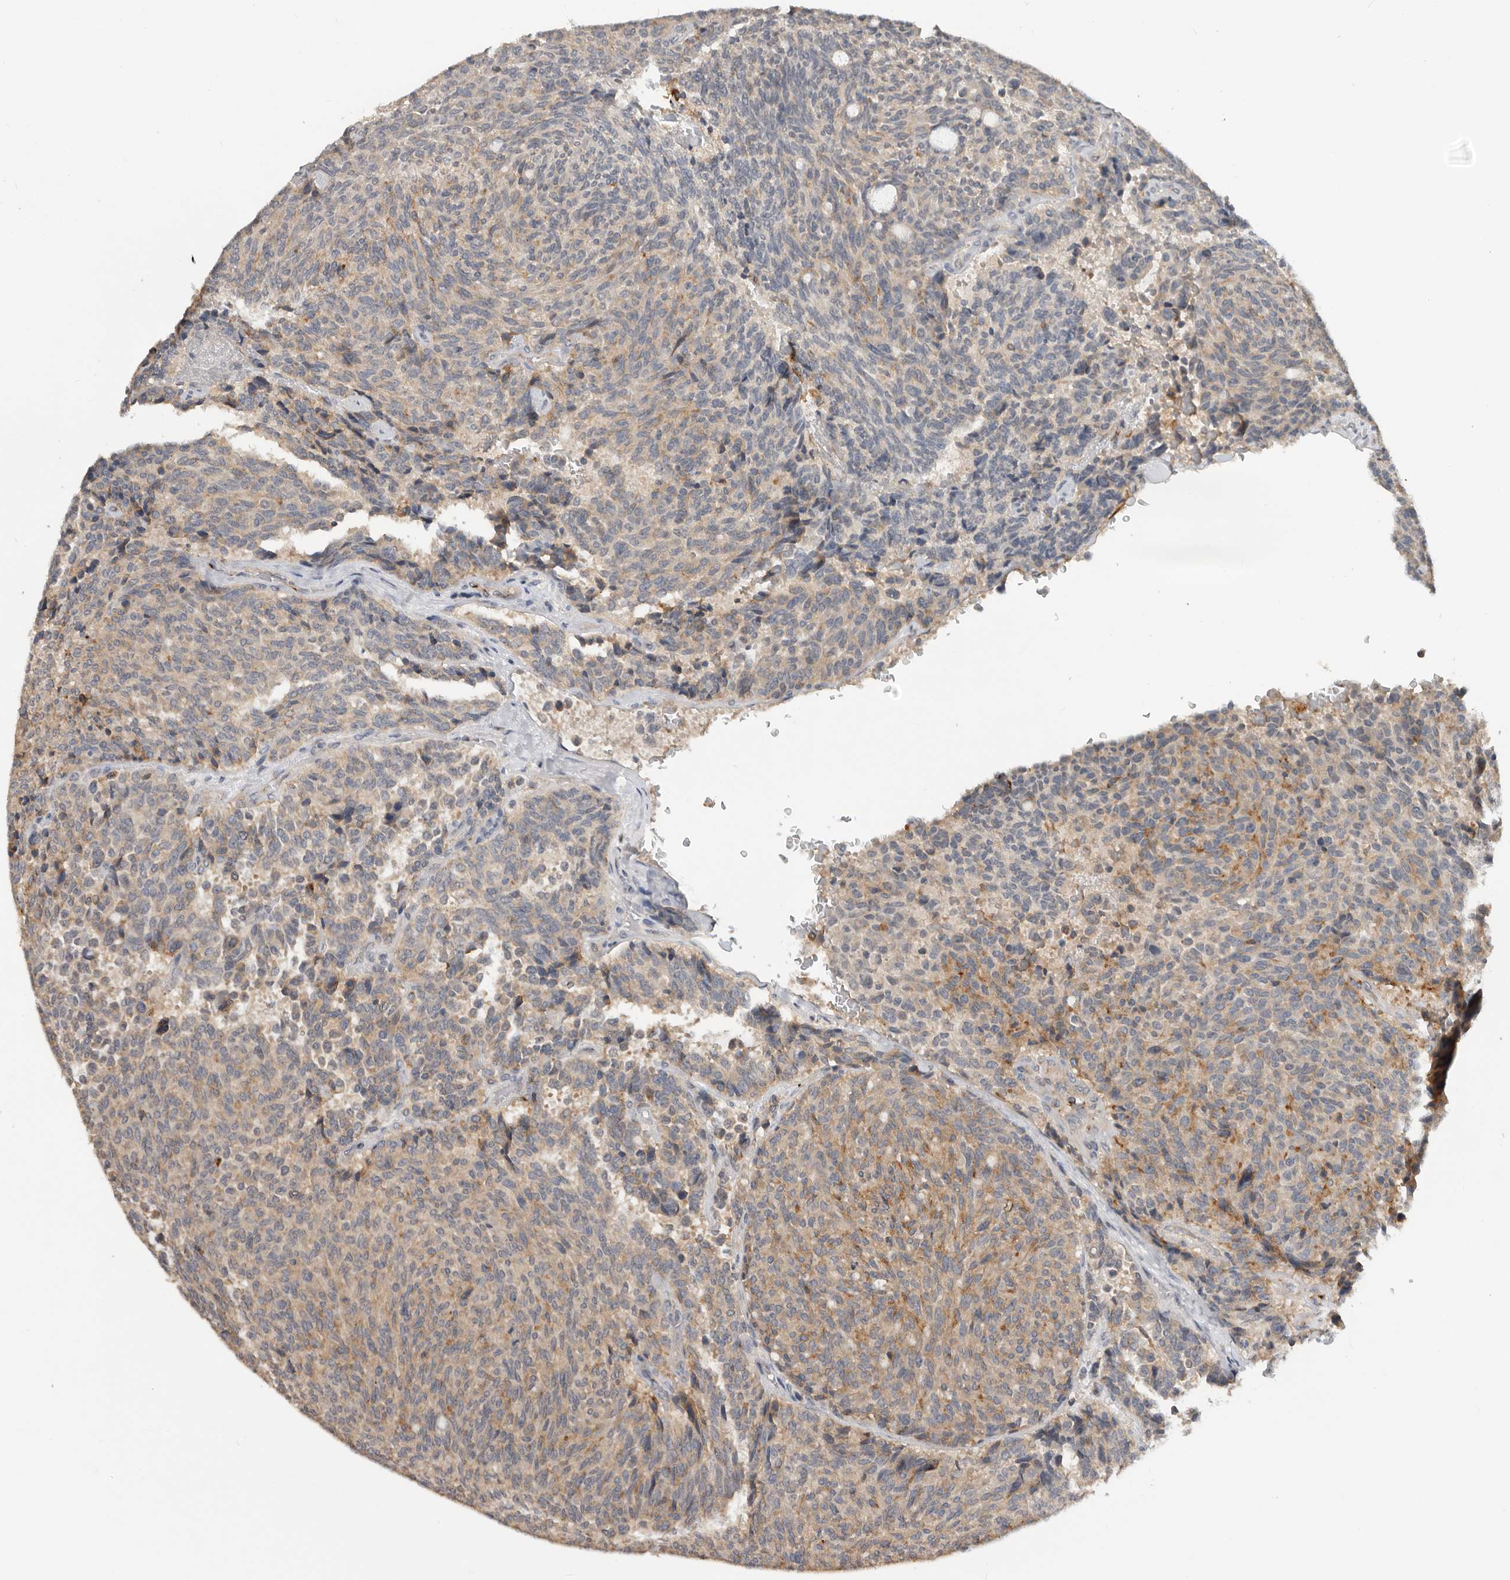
{"staining": {"intensity": "weak", "quantity": ">75%", "location": "cytoplasmic/membranous"}, "tissue": "carcinoid", "cell_type": "Tumor cells", "image_type": "cancer", "snomed": [{"axis": "morphology", "description": "Carcinoid, malignant, NOS"}, {"axis": "topography", "description": "Pancreas"}], "caption": "Immunohistochemical staining of carcinoid shows low levels of weak cytoplasmic/membranous protein staining in about >75% of tumor cells.", "gene": "TFRC", "patient": {"sex": "female", "age": 54}}